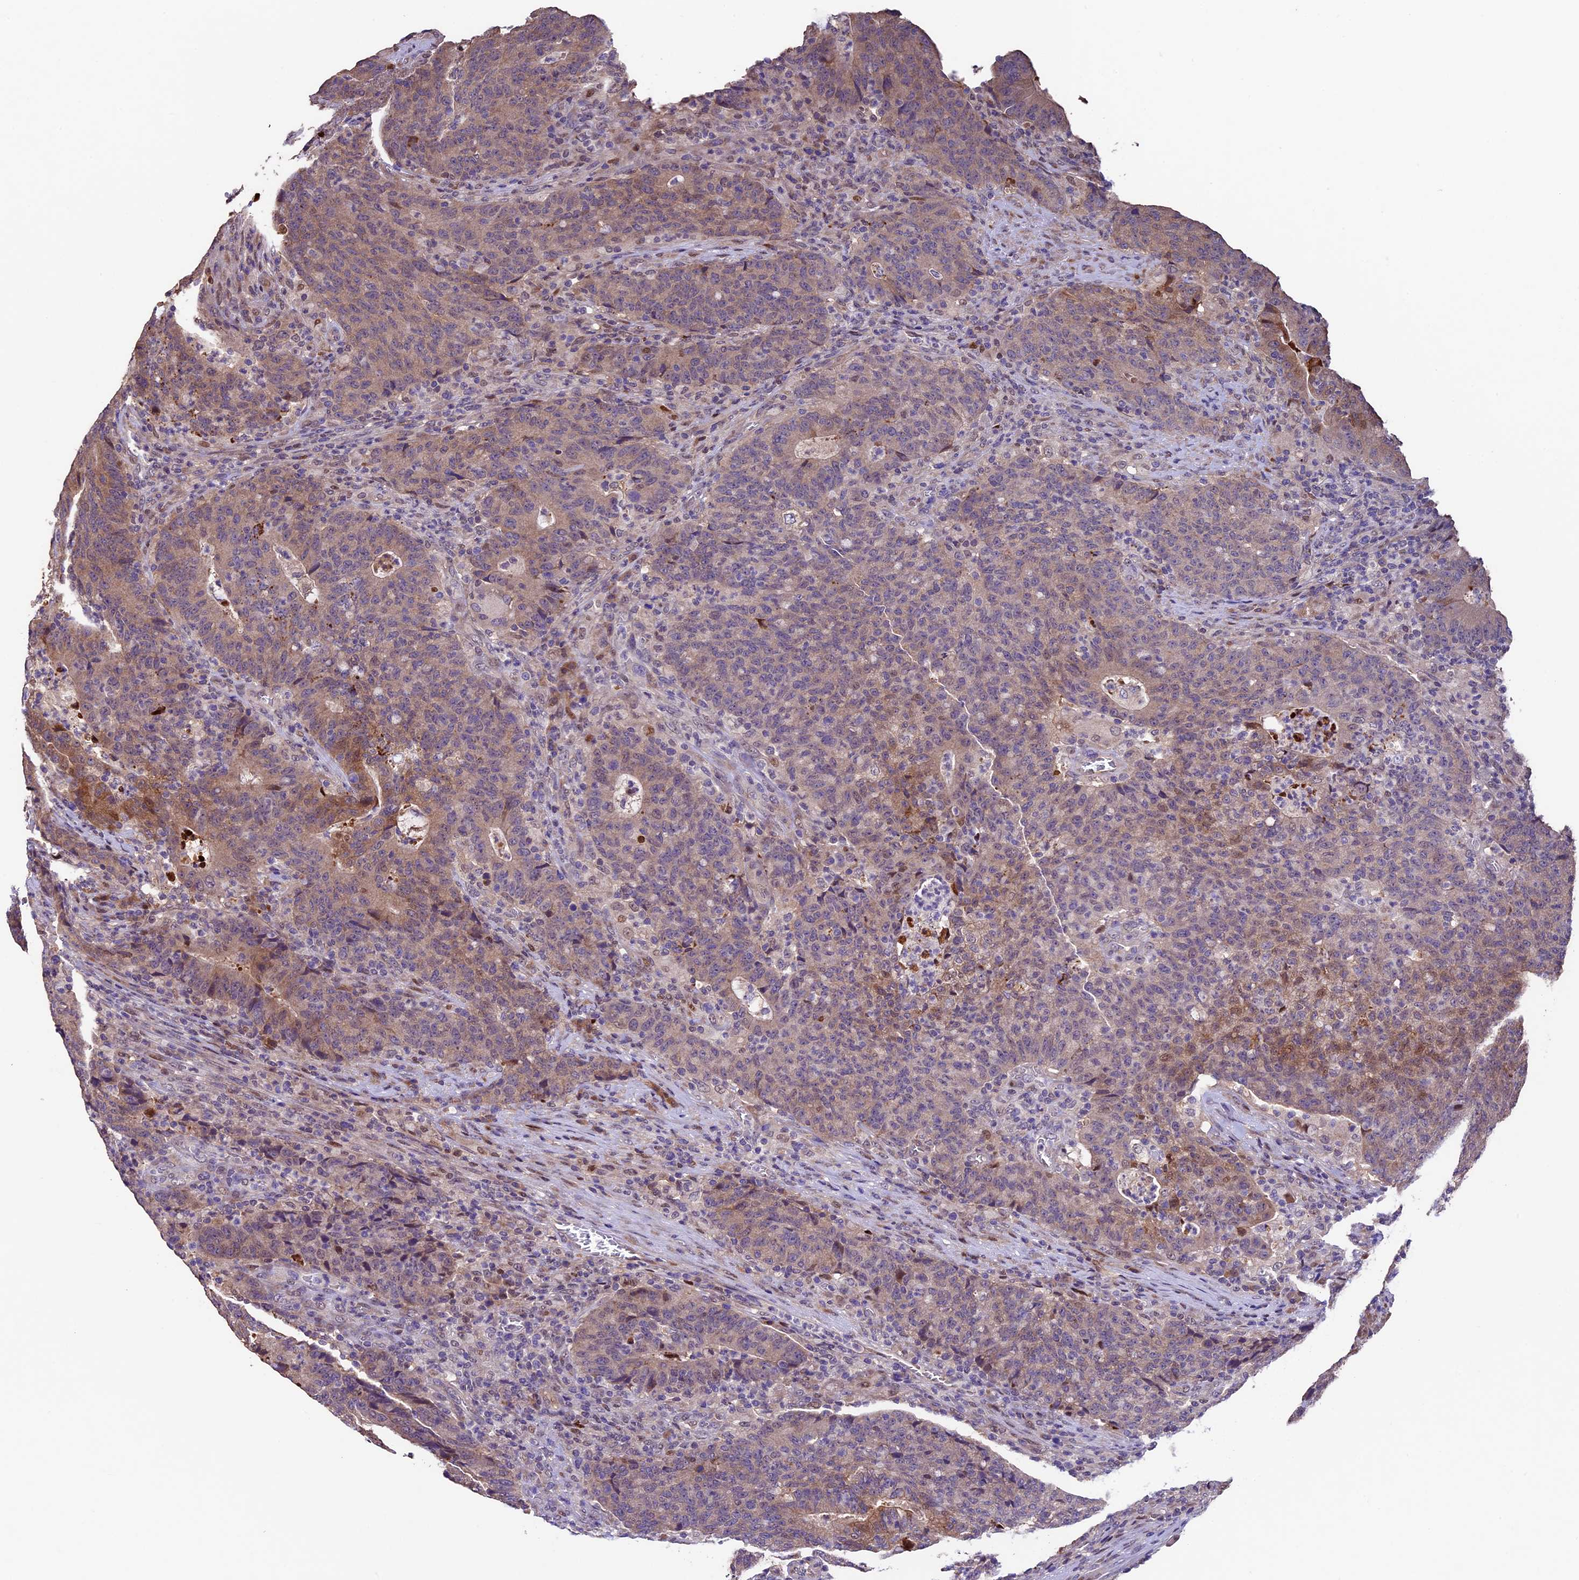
{"staining": {"intensity": "weak", "quantity": "25%-75%", "location": "cytoplasmic/membranous"}, "tissue": "colorectal cancer", "cell_type": "Tumor cells", "image_type": "cancer", "snomed": [{"axis": "morphology", "description": "Adenocarcinoma, NOS"}, {"axis": "topography", "description": "Colon"}], "caption": "Colorectal cancer stained for a protein demonstrates weak cytoplasmic/membranous positivity in tumor cells. The protein of interest is shown in brown color, while the nuclei are stained blue.", "gene": "SBNO2", "patient": {"sex": "female", "age": 75}}